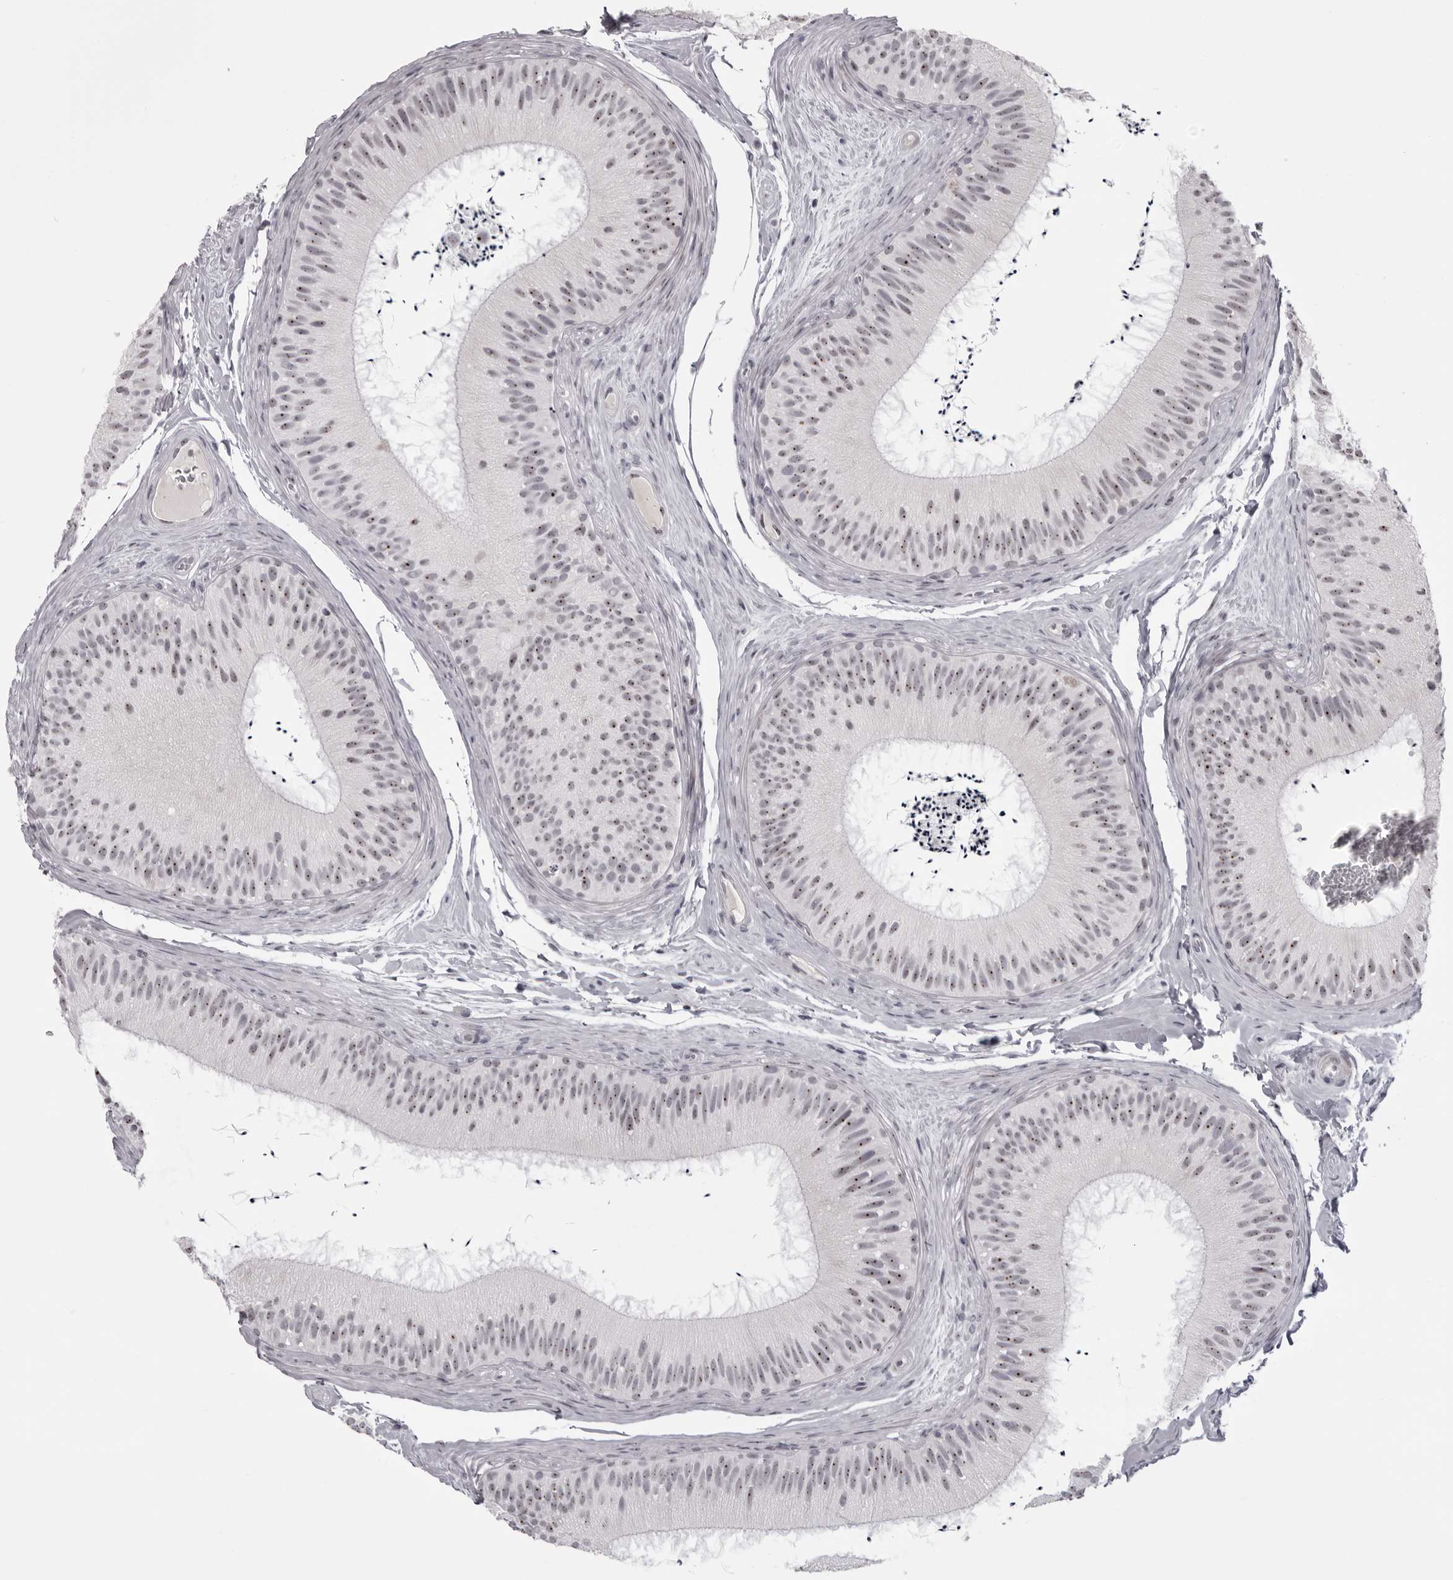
{"staining": {"intensity": "moderate", "quantity": ">75%", "location": "nuclear"}, "tissue": "epididymis", "cell_type": "Glandular cells", "image_type": "normal", "snomed": [{"axis": "morphology", "description": "Normal tissue, NOS"}, {"axis": "topography", "description": "Epididymis"}], "caption": "DAB (3,3'-diaminobenzidine) immunohistochemical staining of unremarkable human epididymis demonstrates moderate nuclear protein expression in approximately >75% of glandular cells. (DAB (3,3'-diaminobenzidine) IHC, brown staining for protein, blue staining for nuclei).", "gene": "HELZ", "patient": {"sex": "male", "age": 45}}